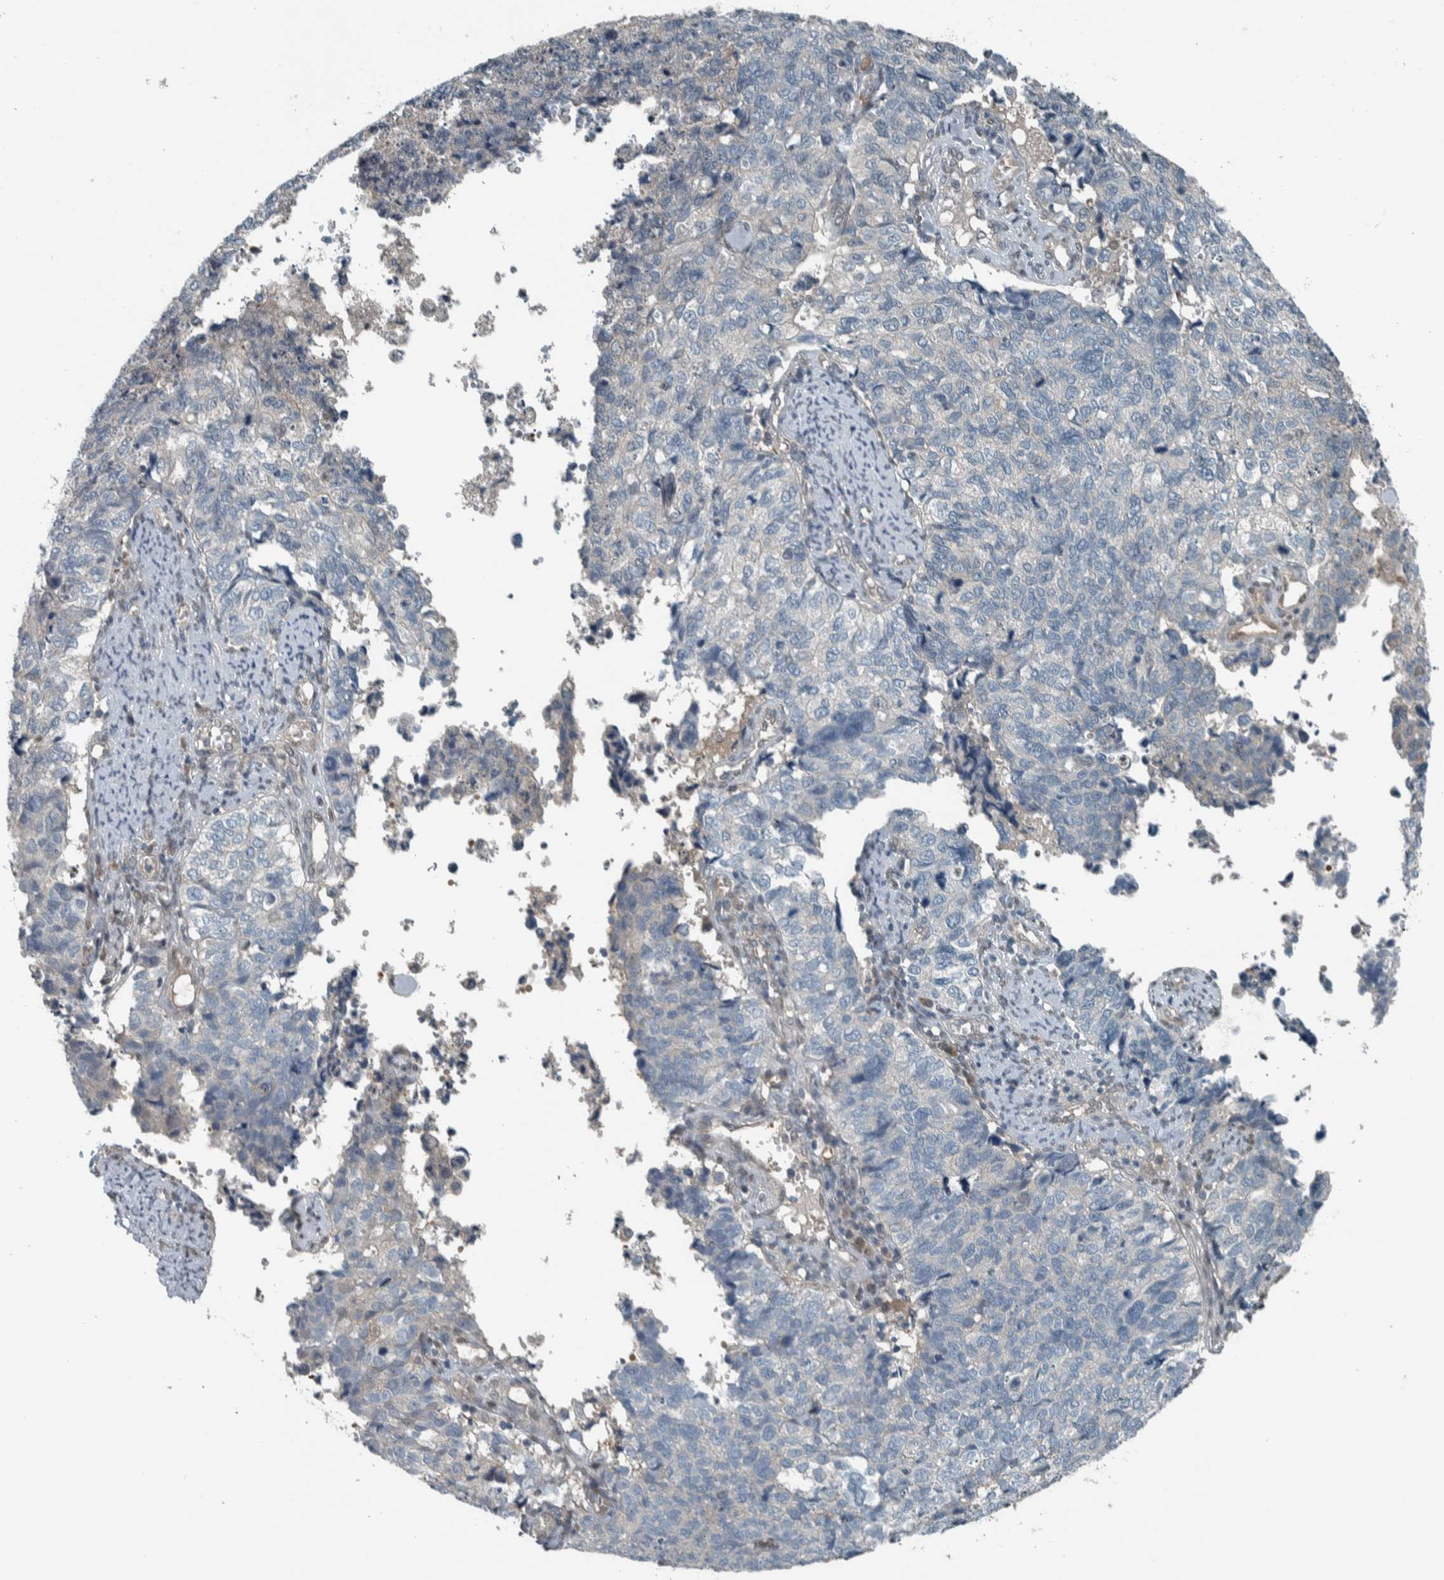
{"staining": {"intensity": "negative", "quantity": "none", "location": "none"}, "tissue": "cervical cancer", "cell_type": "Tumor cells", "image_type": "cancer", "snomed": [{"axis": "morphology", "description": "Squamous cell carcinoma, NOS"}, {"axis": "topography", "description": "Cervix"}], "caption": "Immunohistochemistry of cervical cancer reveals no staining in tumor cells. The staining is performed using DAB (3,3'-diaminobenzidine) brown chromogen with nuclei counter-stained in using hematoxylin.", "gene": "ALAD", "patient": {"sex": "female", "age": 63}}